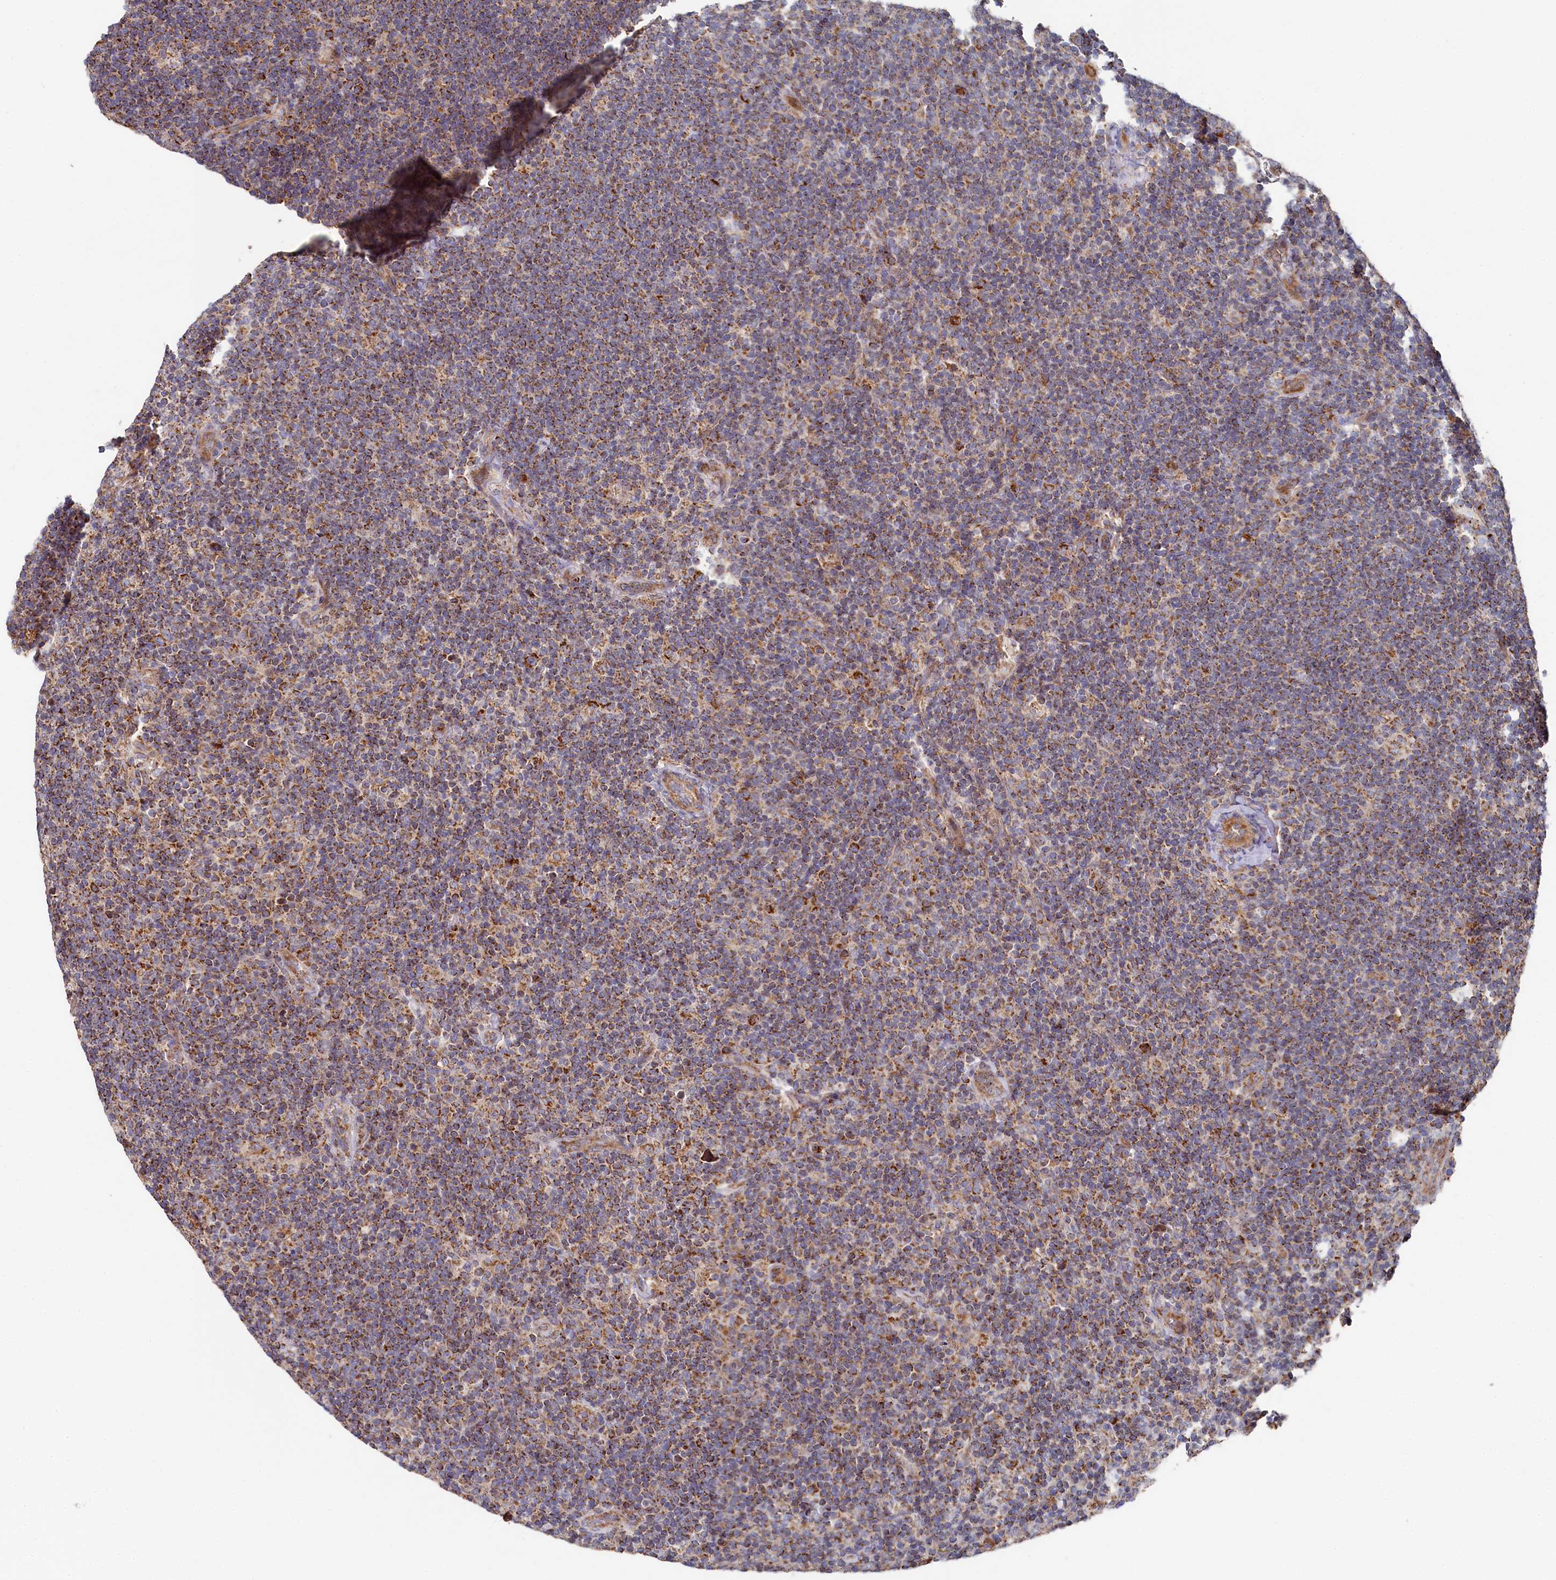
{"staining": {"intensity": "moderate", "quantity": ">75%", "location": "cytoplasmic/membranous"}, "tissue": "lymphoma", "cell_type": "Tumor cells", "image_type": "cancer", "snomed": [{"axis": "morphology", "description": "Hodgkin's disease, NOS"}, {"axis": "topography", "description": "Lymph node"}], "caption": "The micrograph displays immunohistochemical staining of Hodgkin's disease. There is moderate cytoplasmic/membranous positivity is present in approximately >75% of tumor cells.", "gene": "HAUS2", "patient": {"sex": "female", "age": 57}}